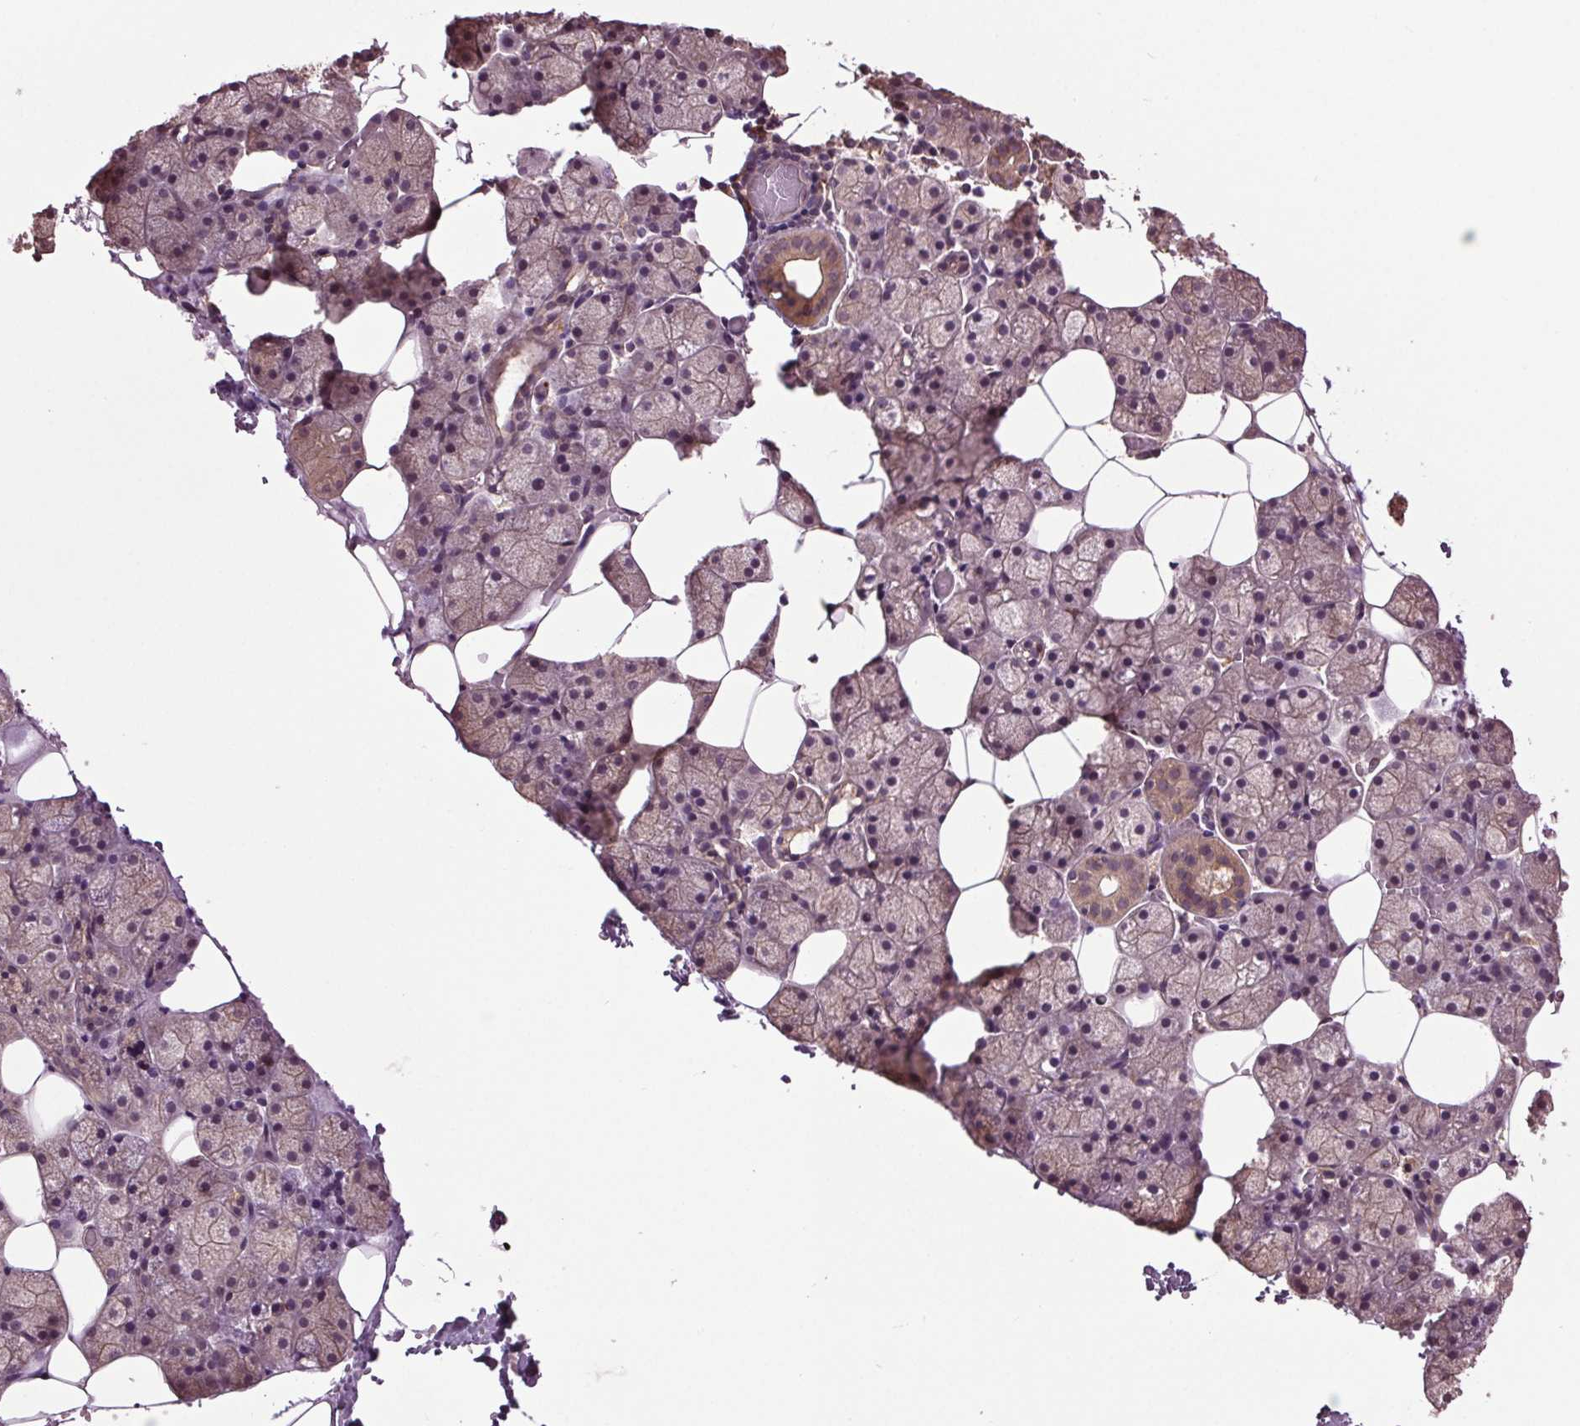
{"staining": {"intensity": "moderate", "quantity": ">75%", "location": "cytoplasmic/membranous"}, "tissue": "salivary gland", "cell_type": "Glandular cells", "image_type": "normal", "snomed": [{"axis": "morphology", "description": "Normal tissue, NOS"}, {"axis": "topography", "description": "Salivary gland"}], "caption": "Immunohistochemical staining of normal human salivary gland displays >75% levels of moderate cytoplasmic/membranous protein positivity in about >75% of glandular cells.", "gene": "RNPEP", "patient": {"sex": "male", "age": 38}}